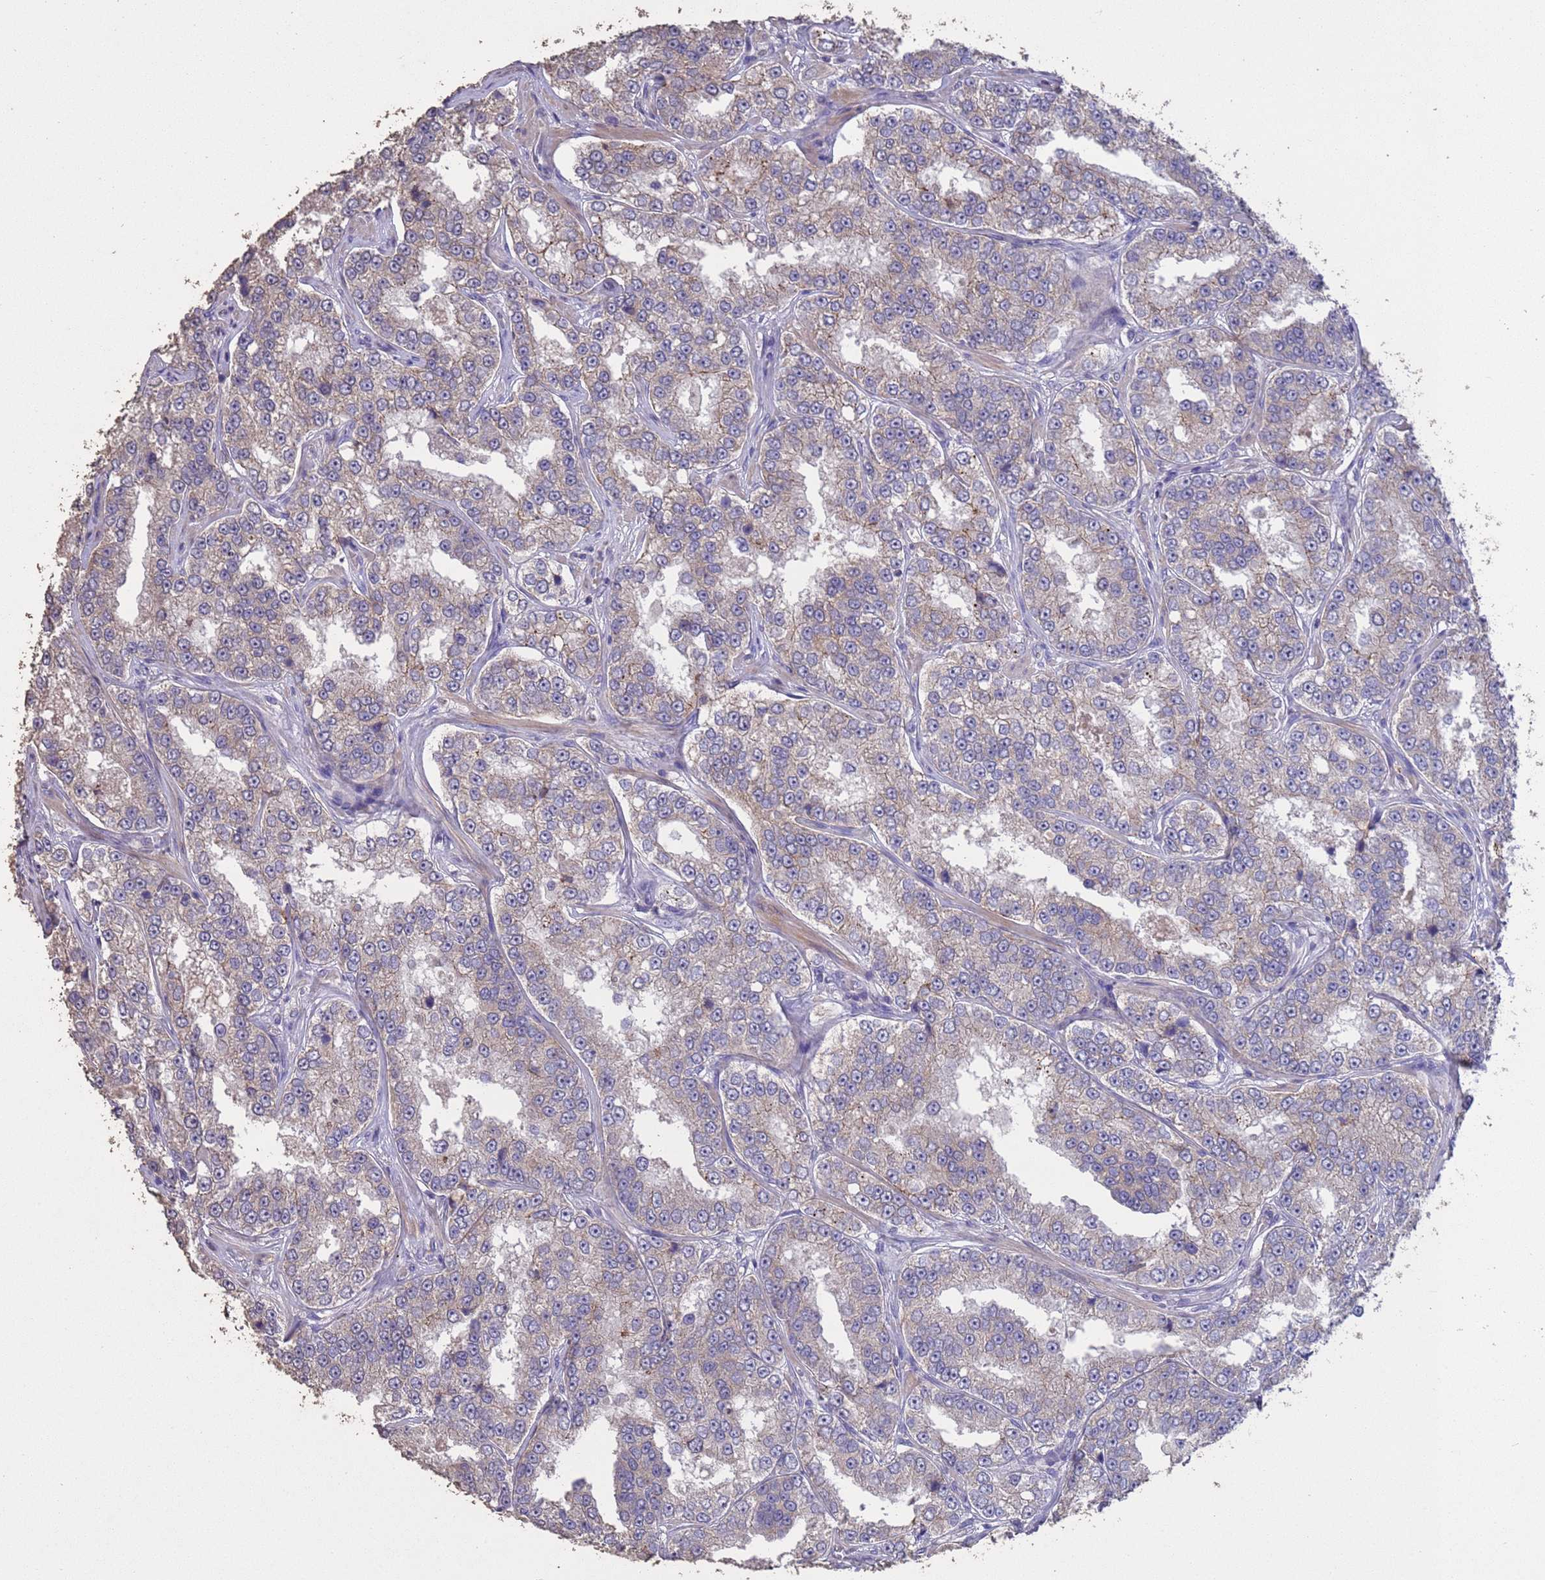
{"staining": {"intensity": "weak", "quantity": "<25%", "location": "cytoplasmic/membranous"}, "tissue": "prostate cancer", "cell_type": "Tumor cells", "image_type": "cancer", "snomed": [{"axis": "morphology", "description": "Normal tissue, NOS"}, {"axis": "morphology", "description": "Adenocarcinoma, High grade"}, {"axis": "topography", "description": "Prostate"}], "caption": "This is an immunohistochemistry photomicrograph of human prostate adenocarcinoma (high-grade). There is no staining in tumor cells.", "gene": "SLC9B2", "patient": {"sex": "male", "age": 83}}